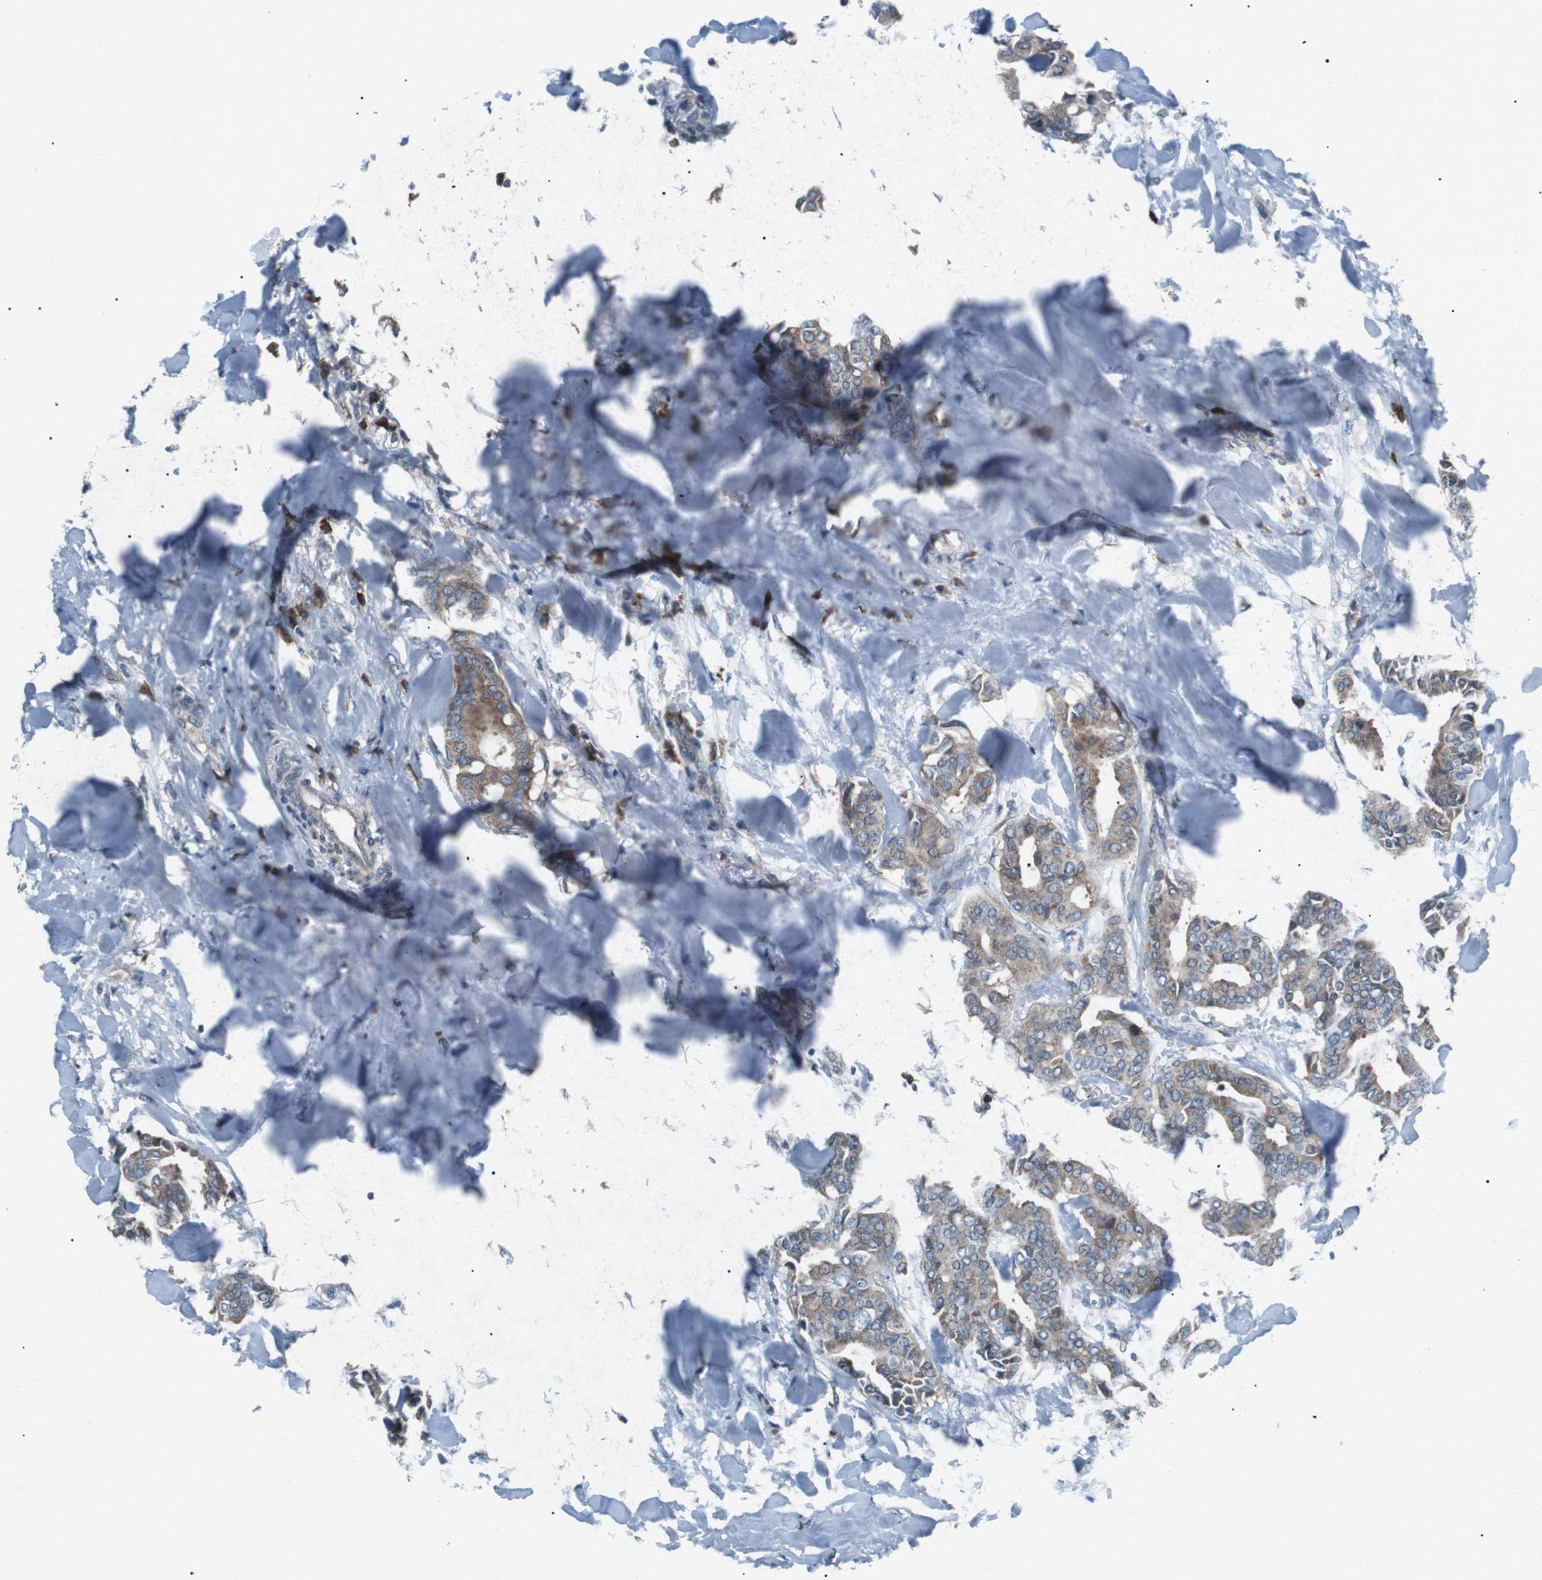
{"staining": {"intensity": "moderate", "quantity": ">75%", "location": "cytoplasmic/membranous"}, "tissue": "head and neck cancer", "cell_type": "Tumor cells", "image_type": "cancer", "snomed": [{"axis": "morphology", "description": "Adenocarcinoma, NOS"}, {"axis": "topography", "description": "Salivary gland"}, {"axis": "topography", "description": "Head-Neck"}], "caption": "This photomicrograph displays adenocarcinoma (head and neck) stained with immunohistochemistry (IHC) to label a protein in brown. The cytoplasmic/membranous of tumor cells show moderate positivity for the protein. Nuclei are counter-stained blue.", "gene": "CDK16", "patient": {"sex": "female", "age": 59}}